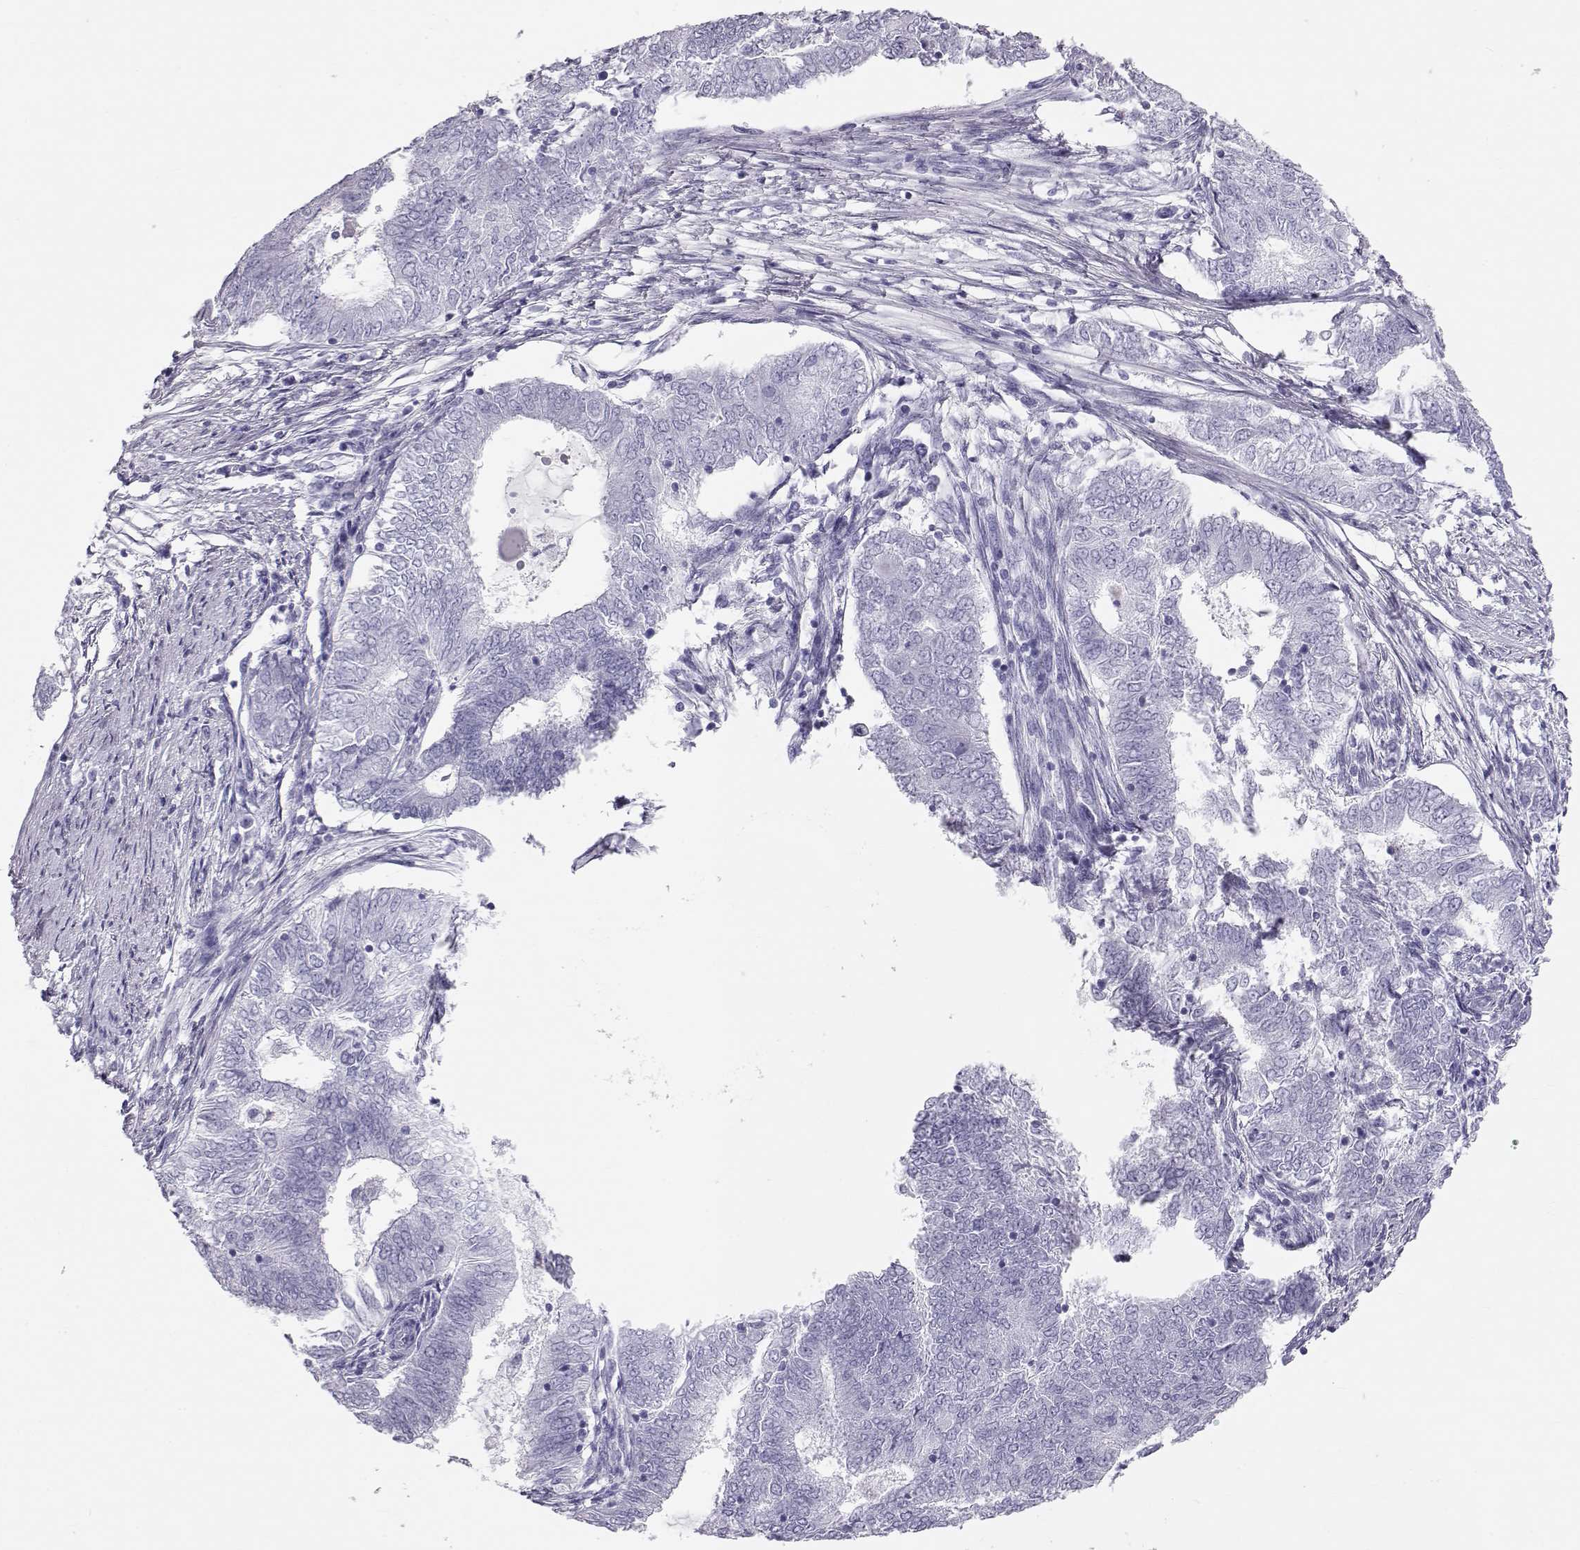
{"staining": {"intensity": "negative", "quantity": "none", "location": "none"}, "tissue": "endometrial cancer", "cell_type": "Tumor cells", "image_type": "cancer", "snomed": [{"axis": "morphology", "description": "Adenocarcinoma, NOS"}, {"axis": "topography", "description": "Endometrium"}], "caption": "IHC of human endometrial cancer (adenocarcinoma) exhibits no positivity in tumor cells.", "gene": "RD3", "patient": {"sex": "female", "age": 62}}